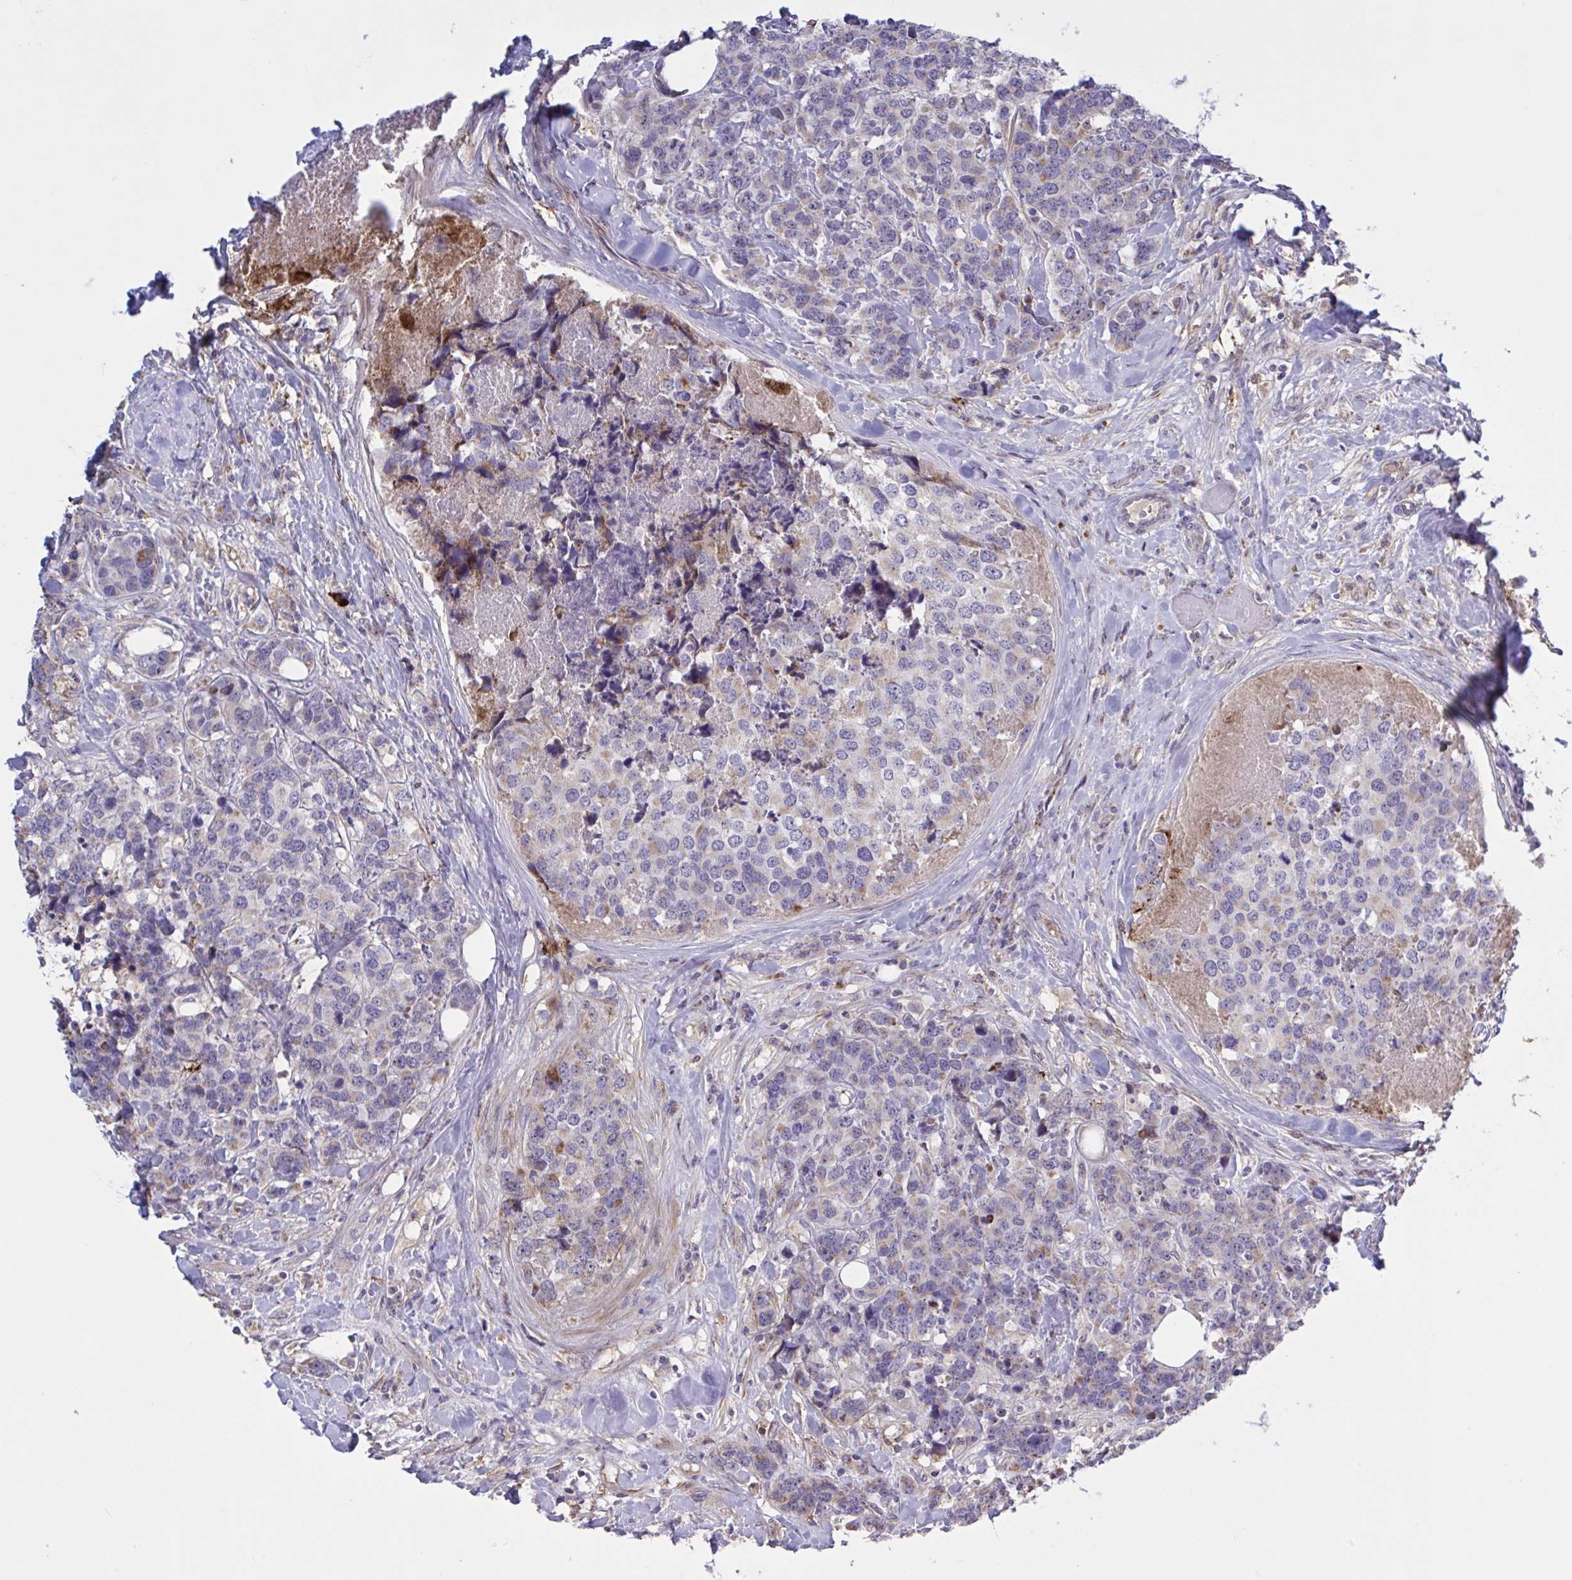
{"staining": {"intensity": "weak", "quantity": "25%-75%", "location": "cytoplasmic/membranous"}, "tissue": "breast cancer", "cell_type": "Tumor cells", "image_type": "cancer", "snomed": [{"axis": "morphology", "description": "Lobular carcinoma"}, {"axis": "topography", "description": "Breast"}], "caption": "An IHC image of neoplastic tissue is shown. Protein staining in brown labels weak cytoplasmic/membranous positivity in lobular carcinoma (breast) within tumor cells.", "gene": "CD101", "patient": {"sex": "female", "age": 59}}